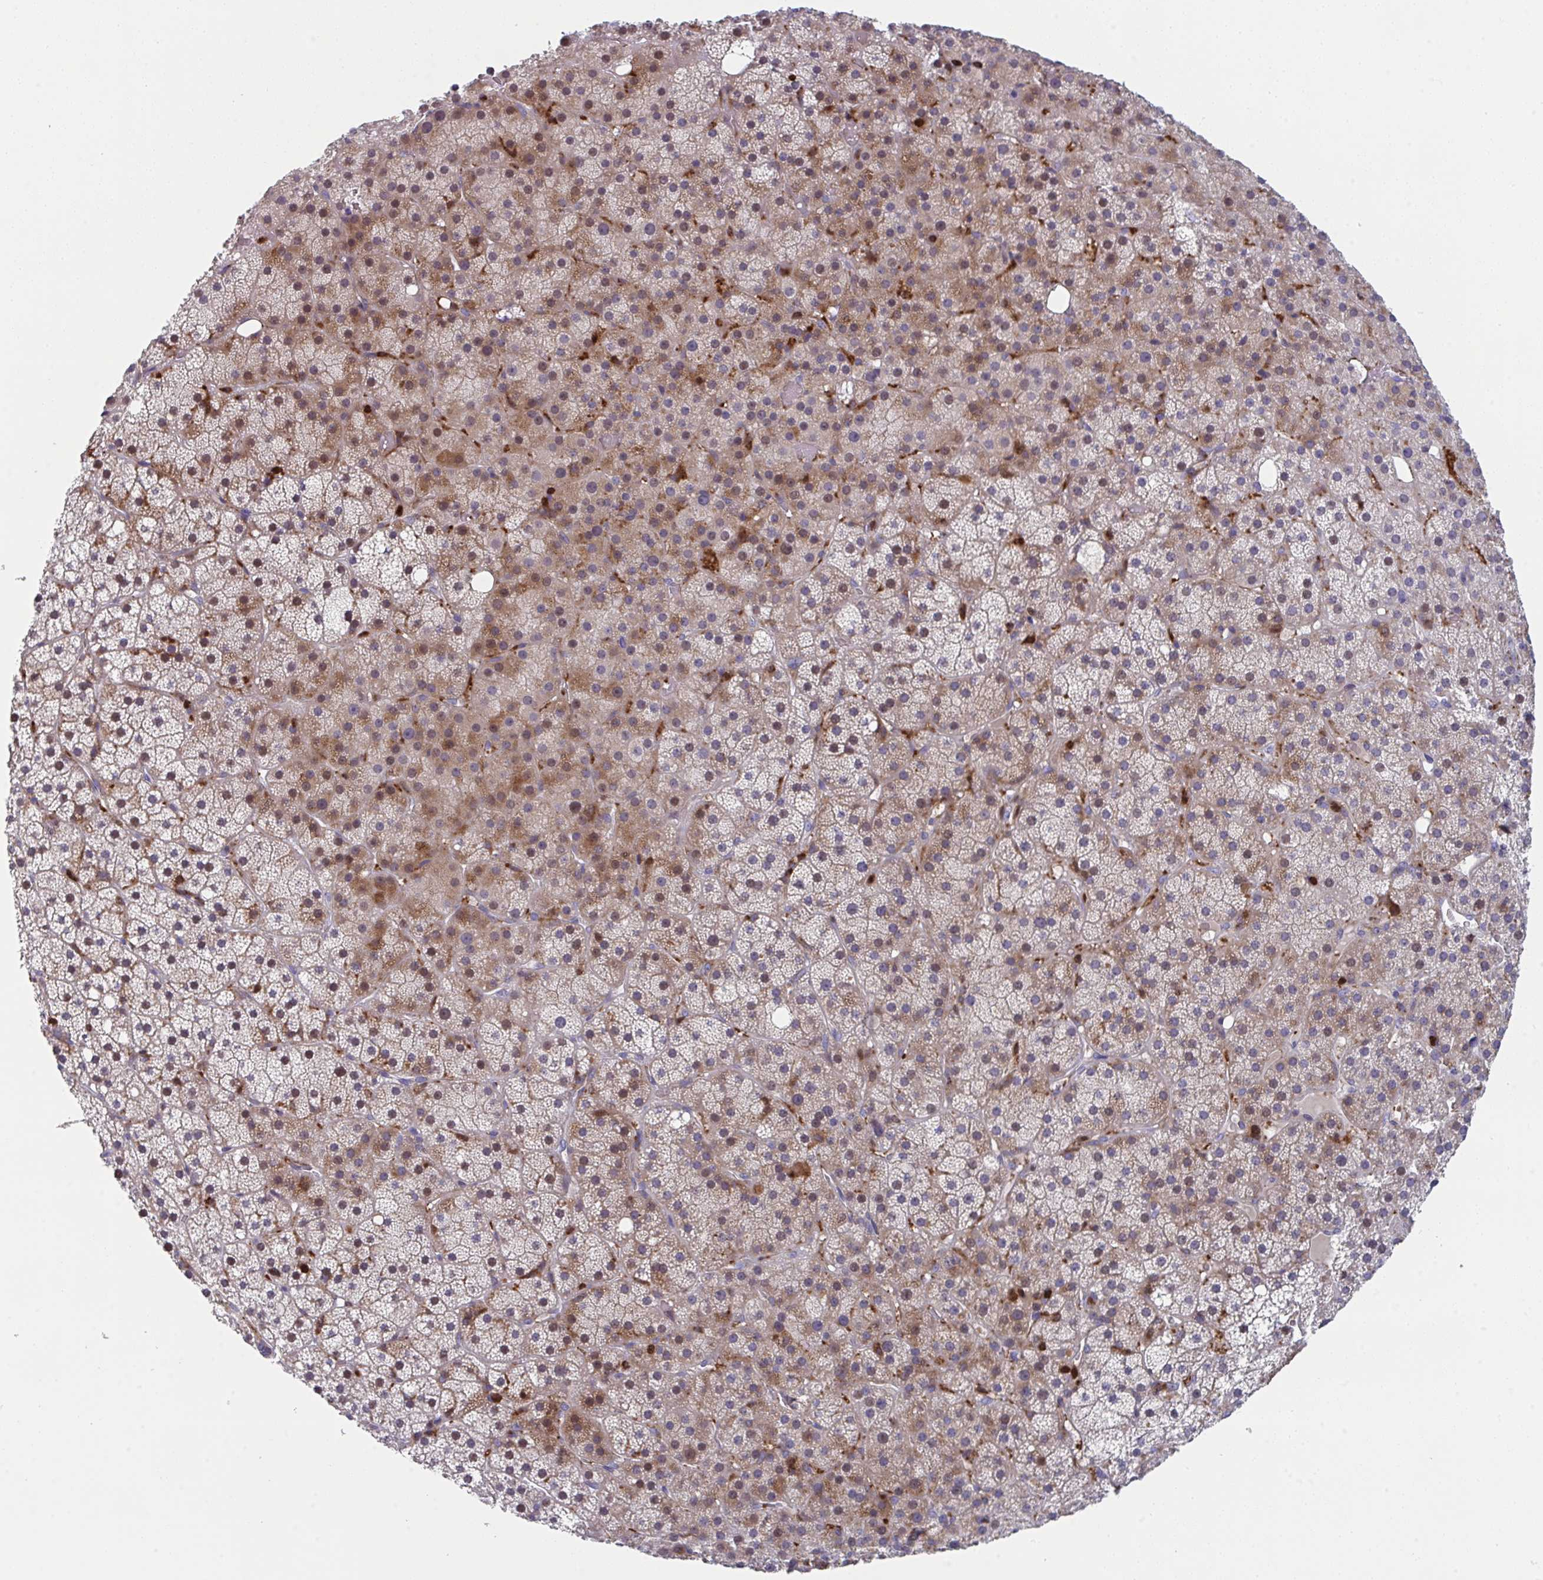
{"staining": {"intensity": "moderate", "quantity": "25%-75%", "location": "cytoplasmic/membranous,nuclear"}, "tissue": "adrenal gland", "cell_type": "Glandular cells", "image_type": "normal", "snomed": [{"axis": "morphology", "description": "Normal tissue, NOS"}, {"axis": "topography", "description": "Adrenal gland"}], "caption": "Immunohistochemical staining of unremarkable adrenal gland demonstrates 25%-75% levels of moderate cytoplasmic/membranous,nuclear protein positivity in approximately 25%-75% of glandular cells.", "gene": "AOC2", "patient": {"sex": "male", "age": 53}}